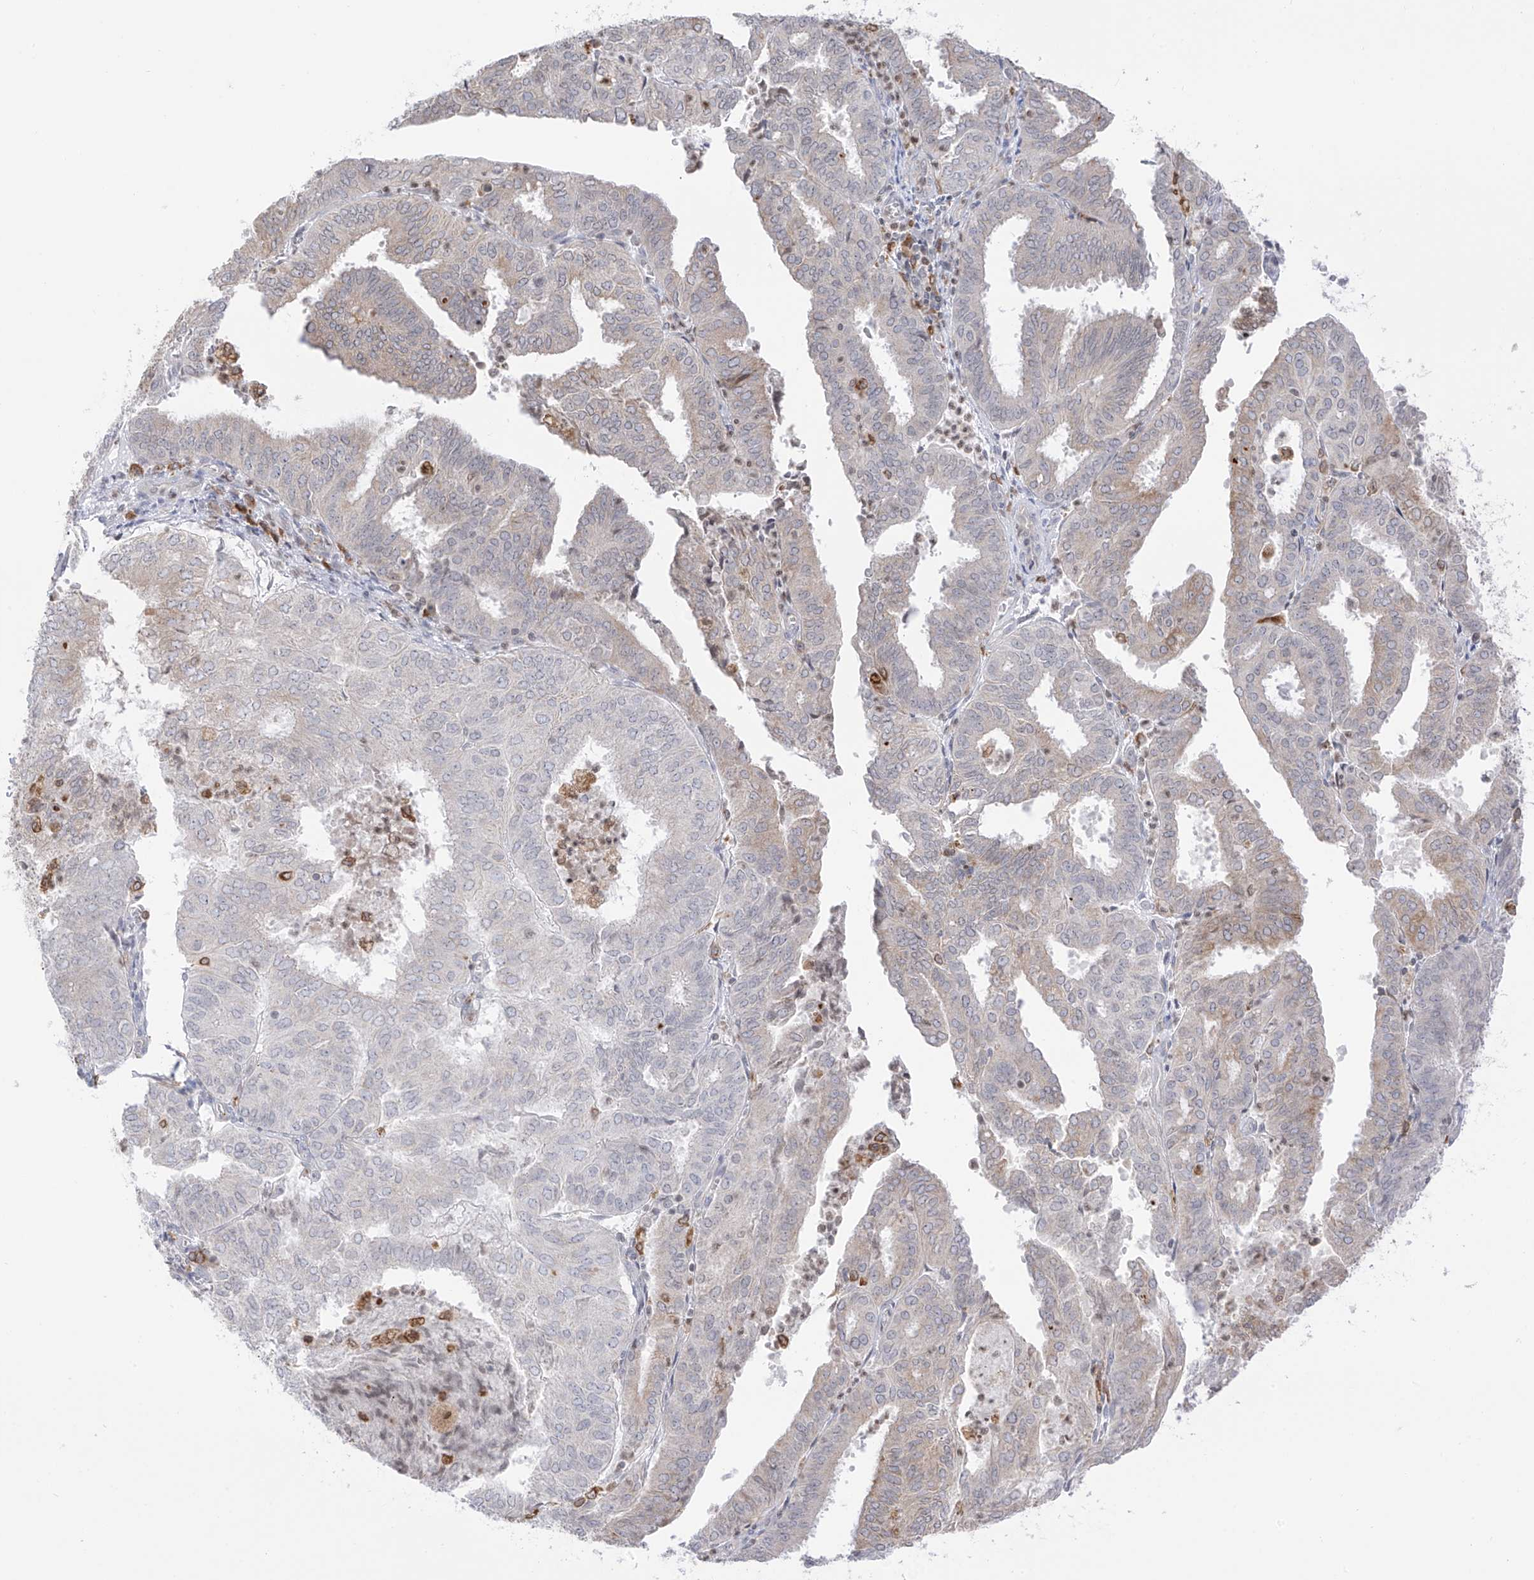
{"staining": {"intensity": "negative", "quantity": "none", "location": "none"}, "tissue": "endometrial cancer", "cell_type": "Tumor cells", "image_type": "cancer", "snomed": [{"axis": "morphology", "description": "Adenocarcinoma, NOS"}, {"axis": "topography", "description": "Uterus"}], "caption": "IHC photomicrograph of human endometrial cancer (adenocarcinoma) stained for a protein (brown), which reveals no staining in tumor cells.", "gene": "TBXAS1", "patient": {"sex": "female", "age": 60}}